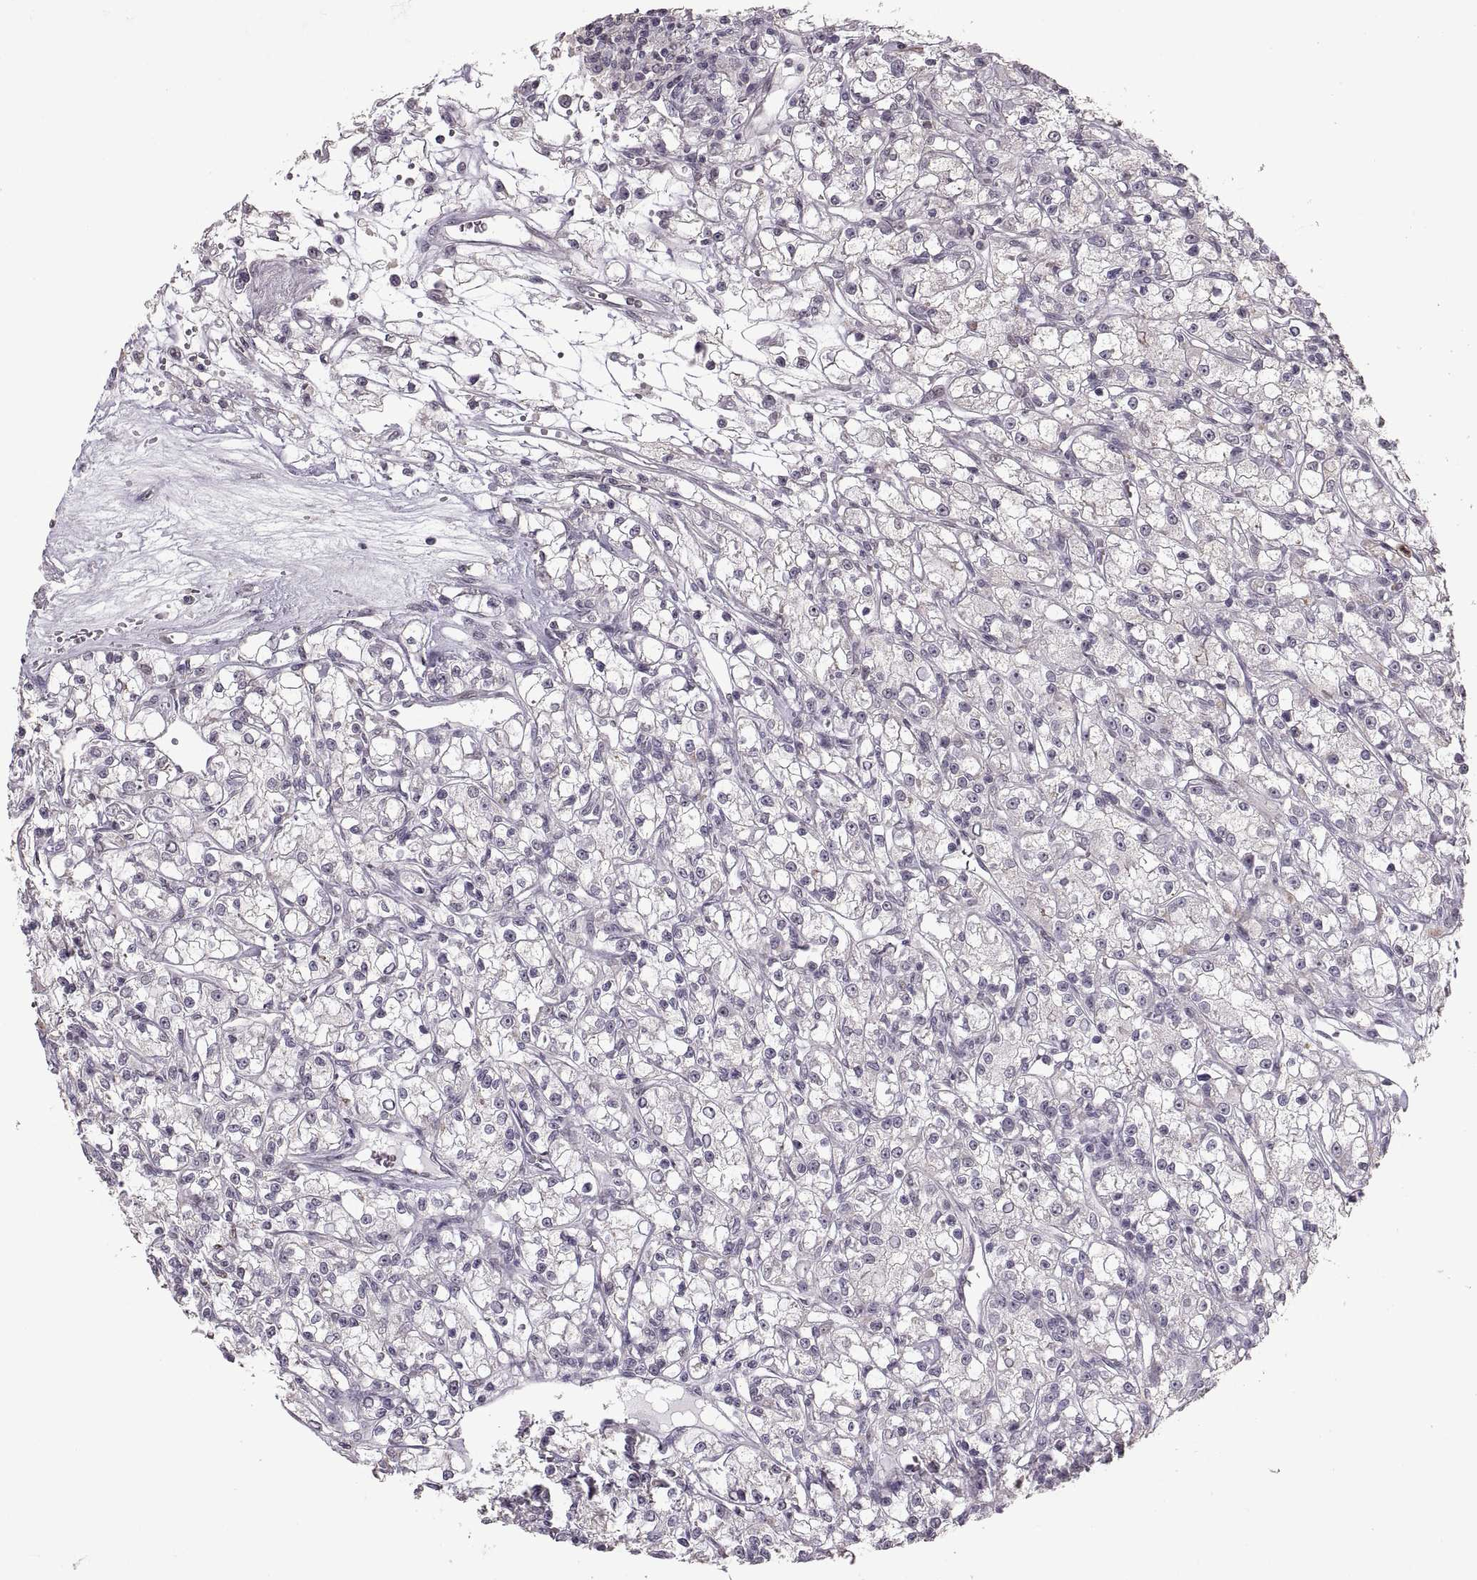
{"staining": {"intensity": "negative", "quantity": "none", "location": "none"}, "tissue": "renal cancer", "cell_type": "Tumor cells", "image_type": "cancer", "snomed": [{"axis": "morphology", "description": "Adenocarcinoma, NOS"}, {"axis": "topography", "description": "Kidney"}], "caption": "Immunohistochemistry (IHC) photomicrograph of renal adenocarcinoma stained for a protein (brown), which shows no expression in tumor cells.", "gene": "PALS1", "patient": {"sex": "female", "age": 59}}